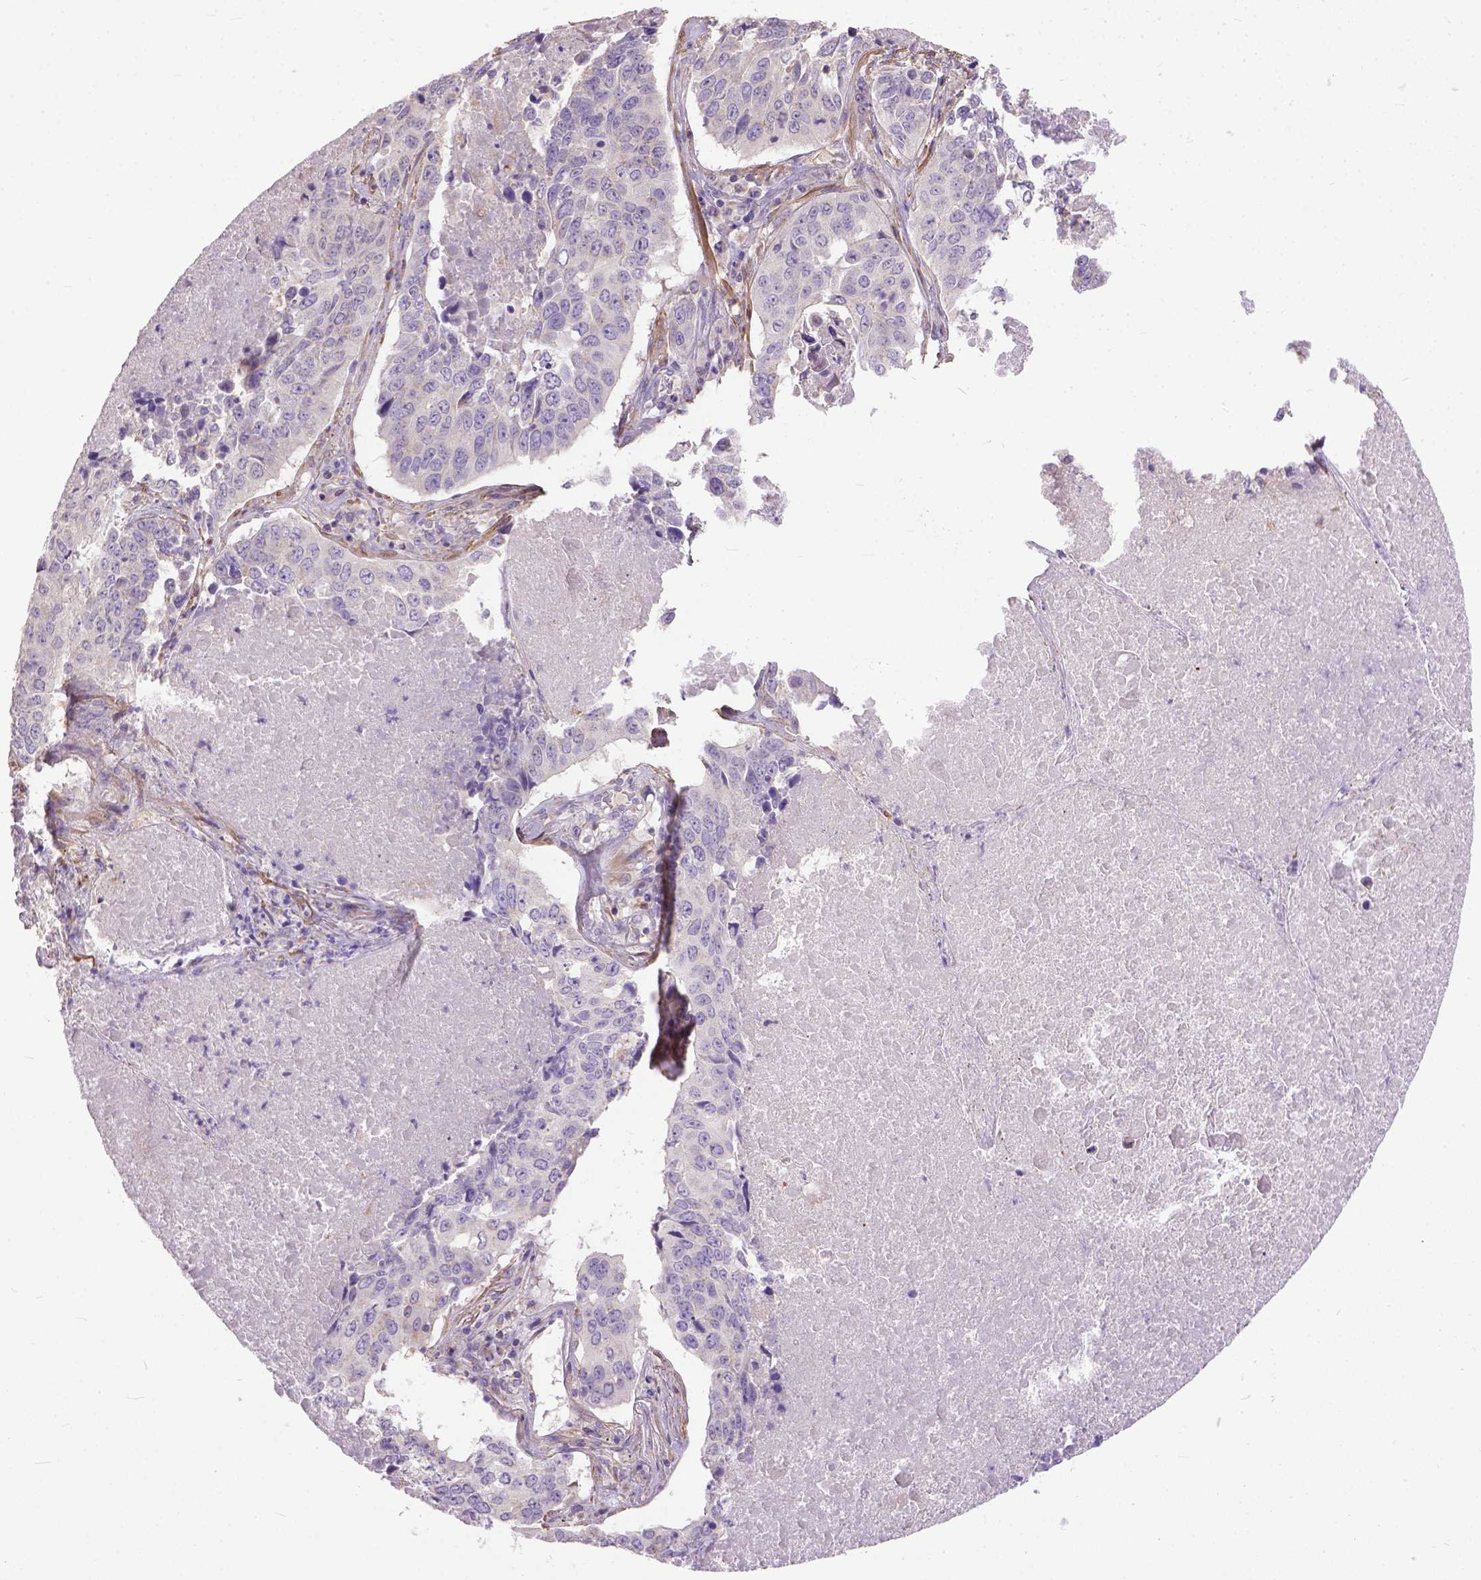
{"staining": {"intensity": "negative", "quantity": "none", "location": "none"}, "tissue": "lung cancer", "cell_type": "Tumor cells", "image_type": "cancer", "snomed": [{"axis": "morphology", "description": "Normal tissue, NOS"}, {"axis": "morphology", "description": "Squamous cell carcinoma, NOS"}, {"axis": "topography", "description": "Bronchus"}, {"axis": "topography", "description": "Lung"}], "caption": "Immunohistochemistry (IHC) histopathology image of lung cancer stained for a protein (brown), which exhibits no positivity in tumor cells.", "gene": "BANF2", "patient": {"sex": "male", "age": 64}}